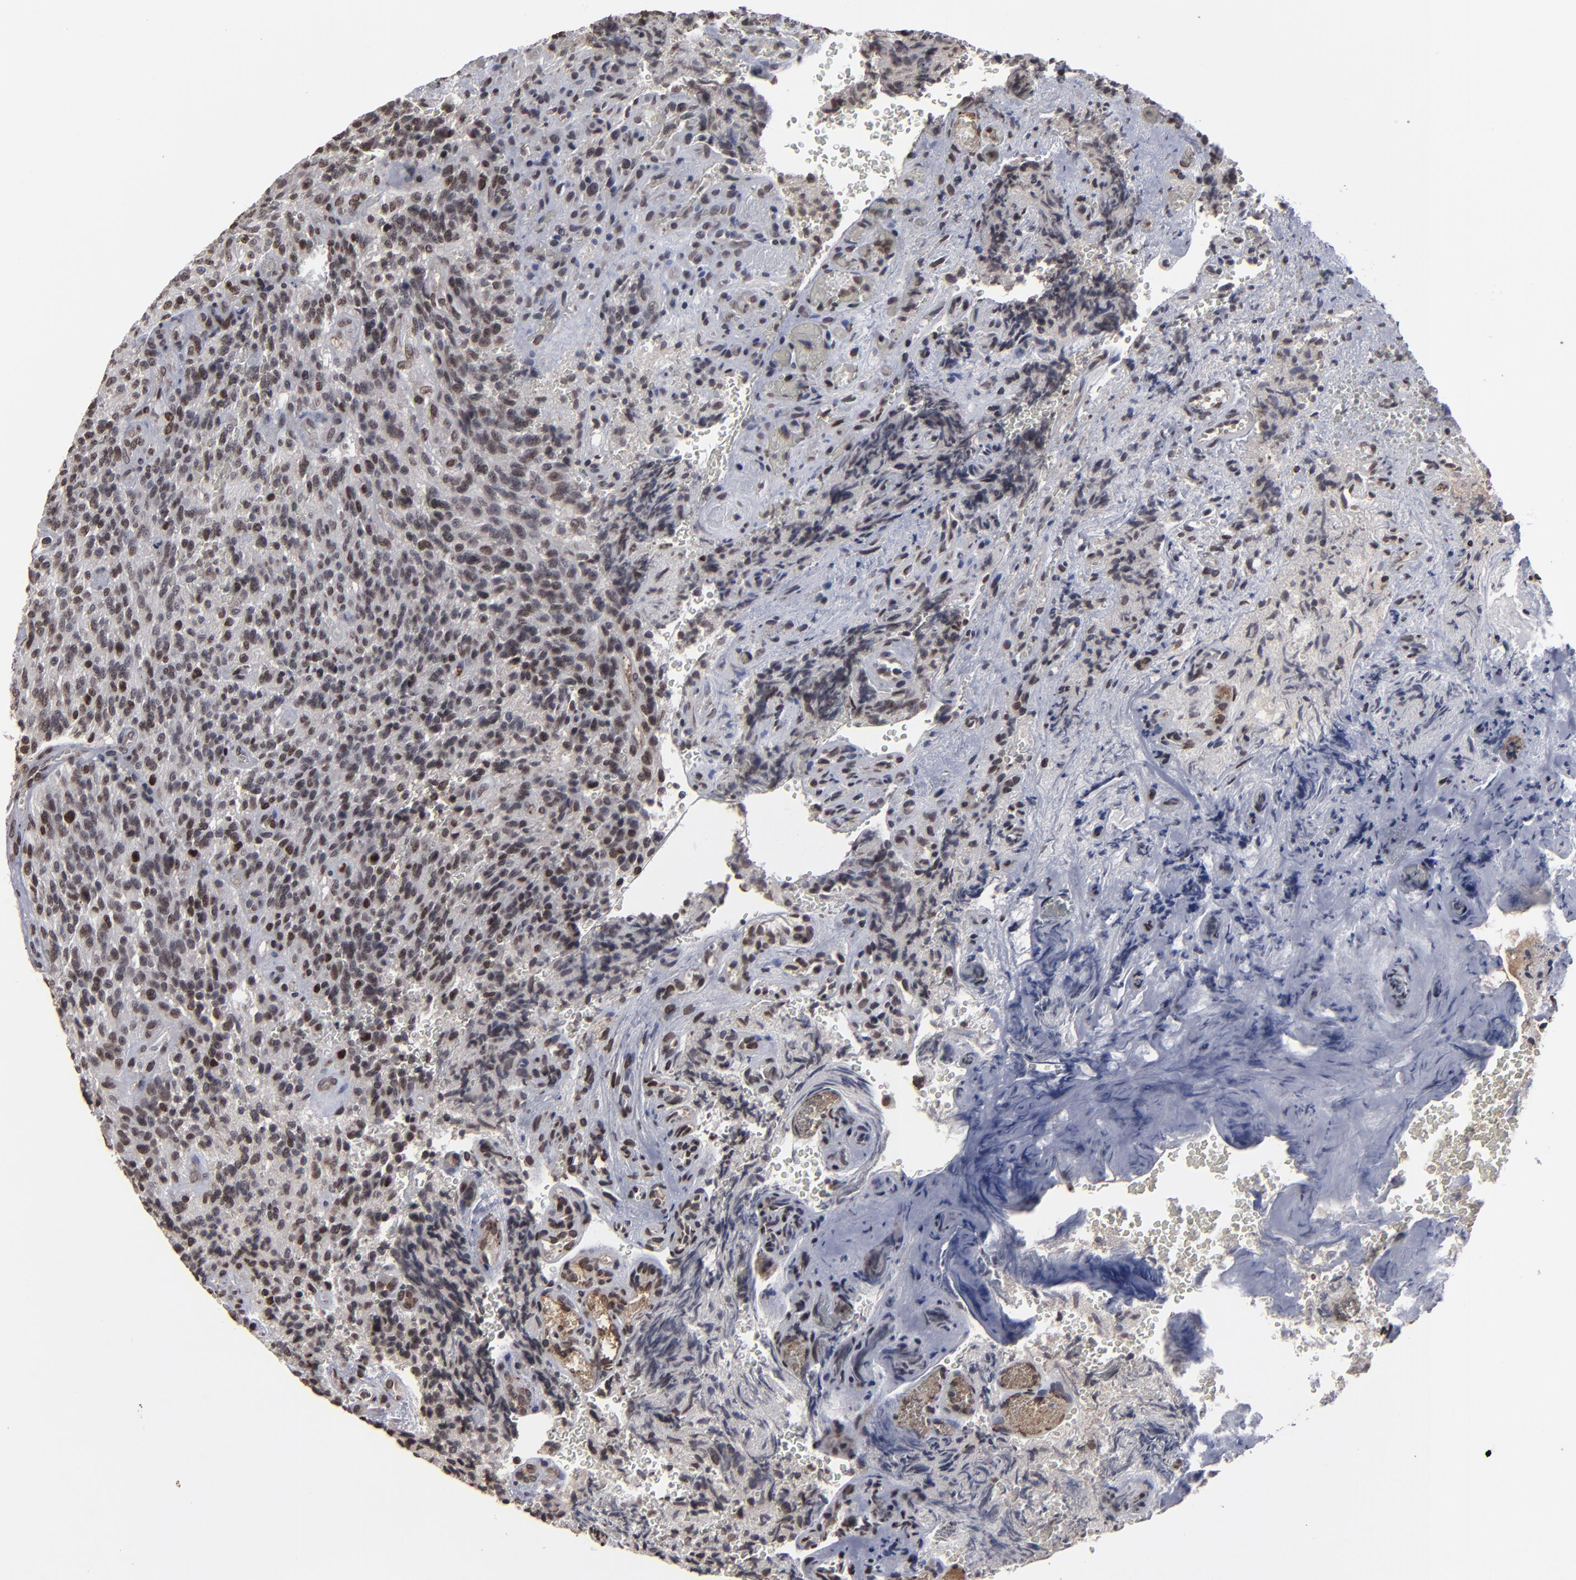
{"staining": {"intensity": "moderate", "quantity": "<25%", "location": "nuclear"}, "tissue": "glioma", "cell_type": "Tumor cells", "image_type": "cancer", "snomed": [{"axis": "morphology", "description": "Normal tissue, NOS"}, {"axis": "morphology", "description": "Glioma, malignant, High grade"}, {"axis": "topography", "description": "Cerebral cortex"}], "caption": "Immunohistochemical staining of human malignant glioma (high-grade) displays low levels of moderate nuclear staining in about <25% of tumor cells.", "gene": "BAZ1A", "patient": {"sex": "male", "age": 56}}